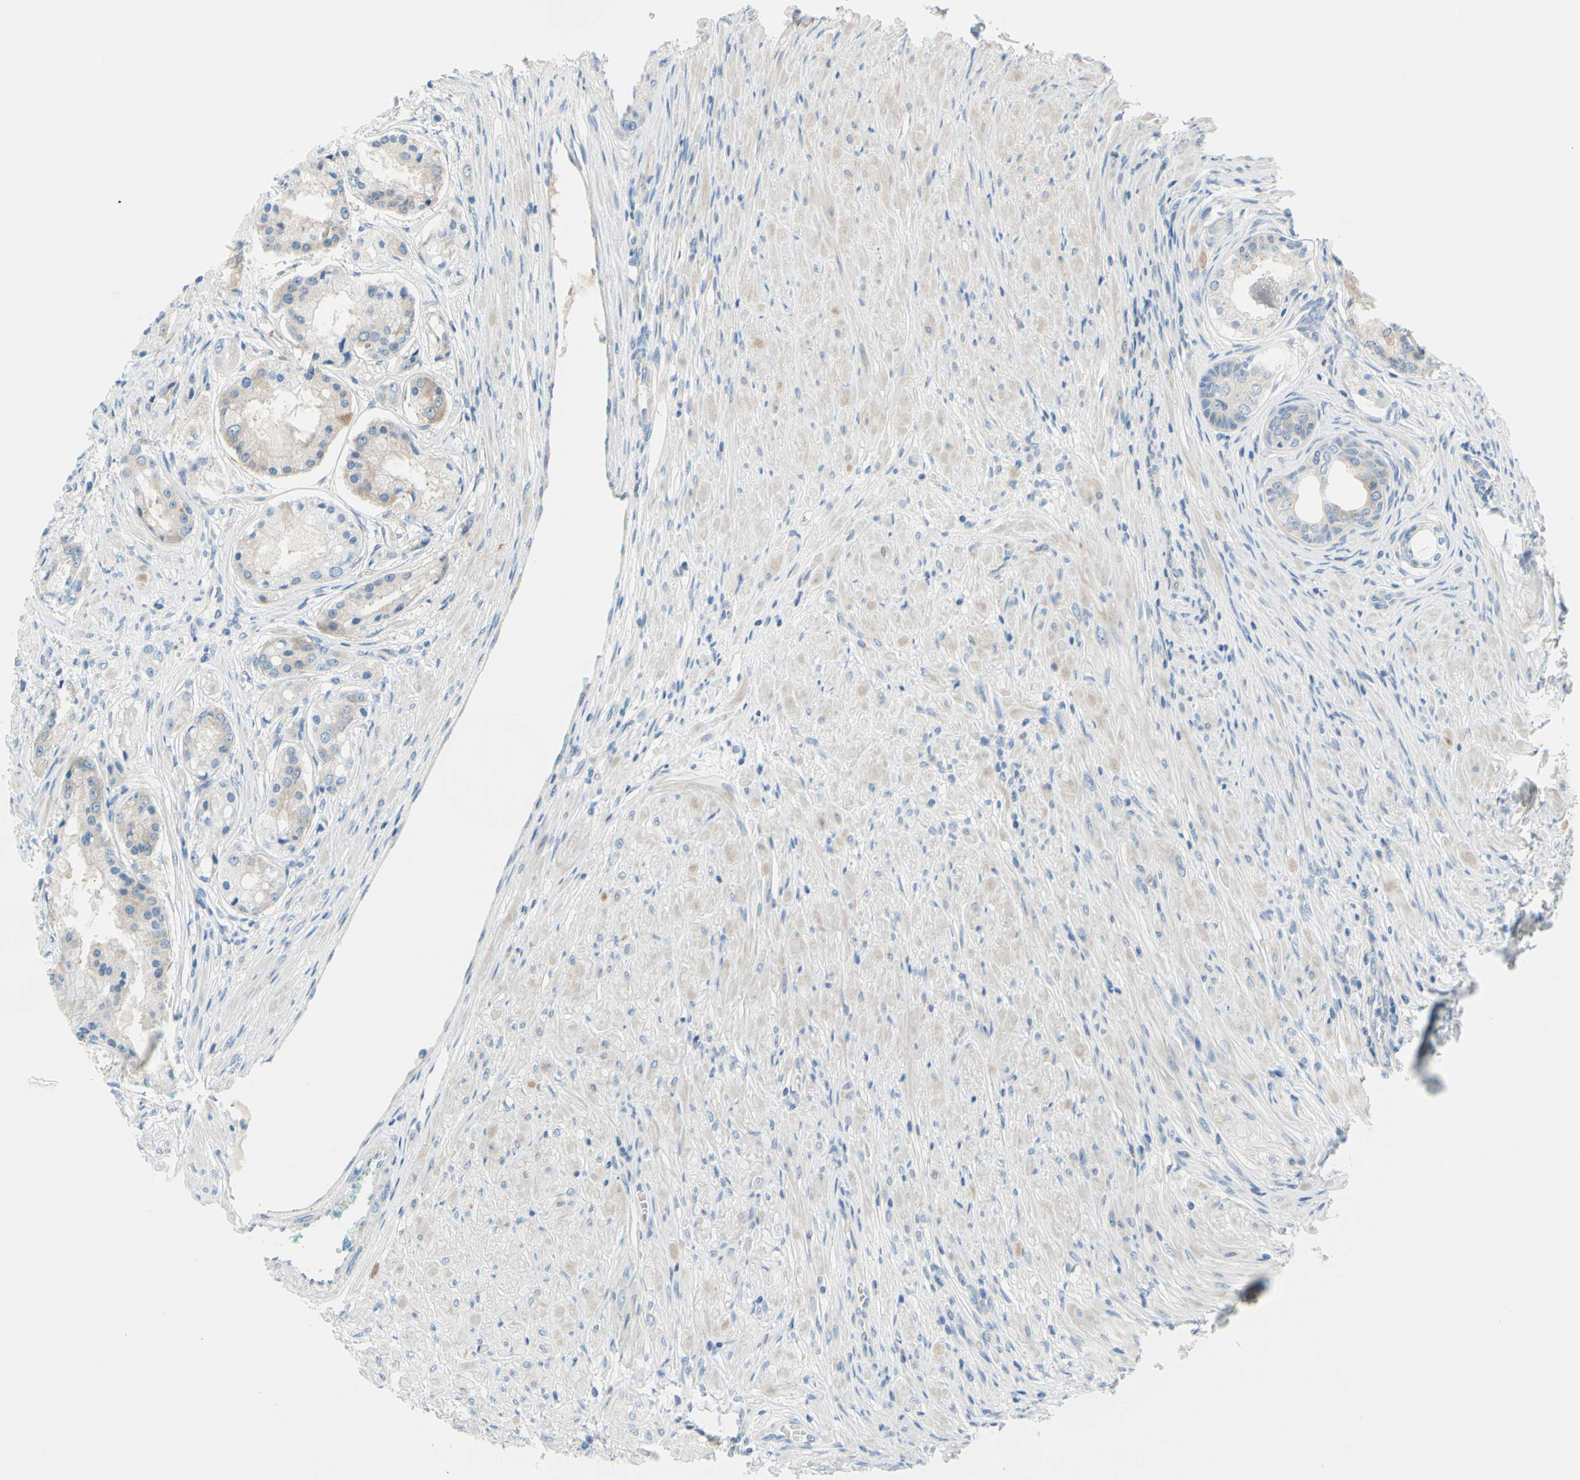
{"staining": {"intensity": "weak", "quantity": "<25%", "location": "cytoplasmic/membranous"}, "tissue": "prostate cancer", "cell_type": "Tumor cells", "image_type": "cancer", "snomed": [{"axis": "morphology", "description": "Adenocarcinoma, High grade"}, {"axis": "topography", "description": "Prostate"}], "caption": "DAB (3,3'-diaminobenzidine) immunohistochemical staining of prostate cancer (high-grade adenocarcinoma) shows no significant staining in tumor cells.", "gene": "FRMD4B", "patient": {"sex": "male", "age": 59}}